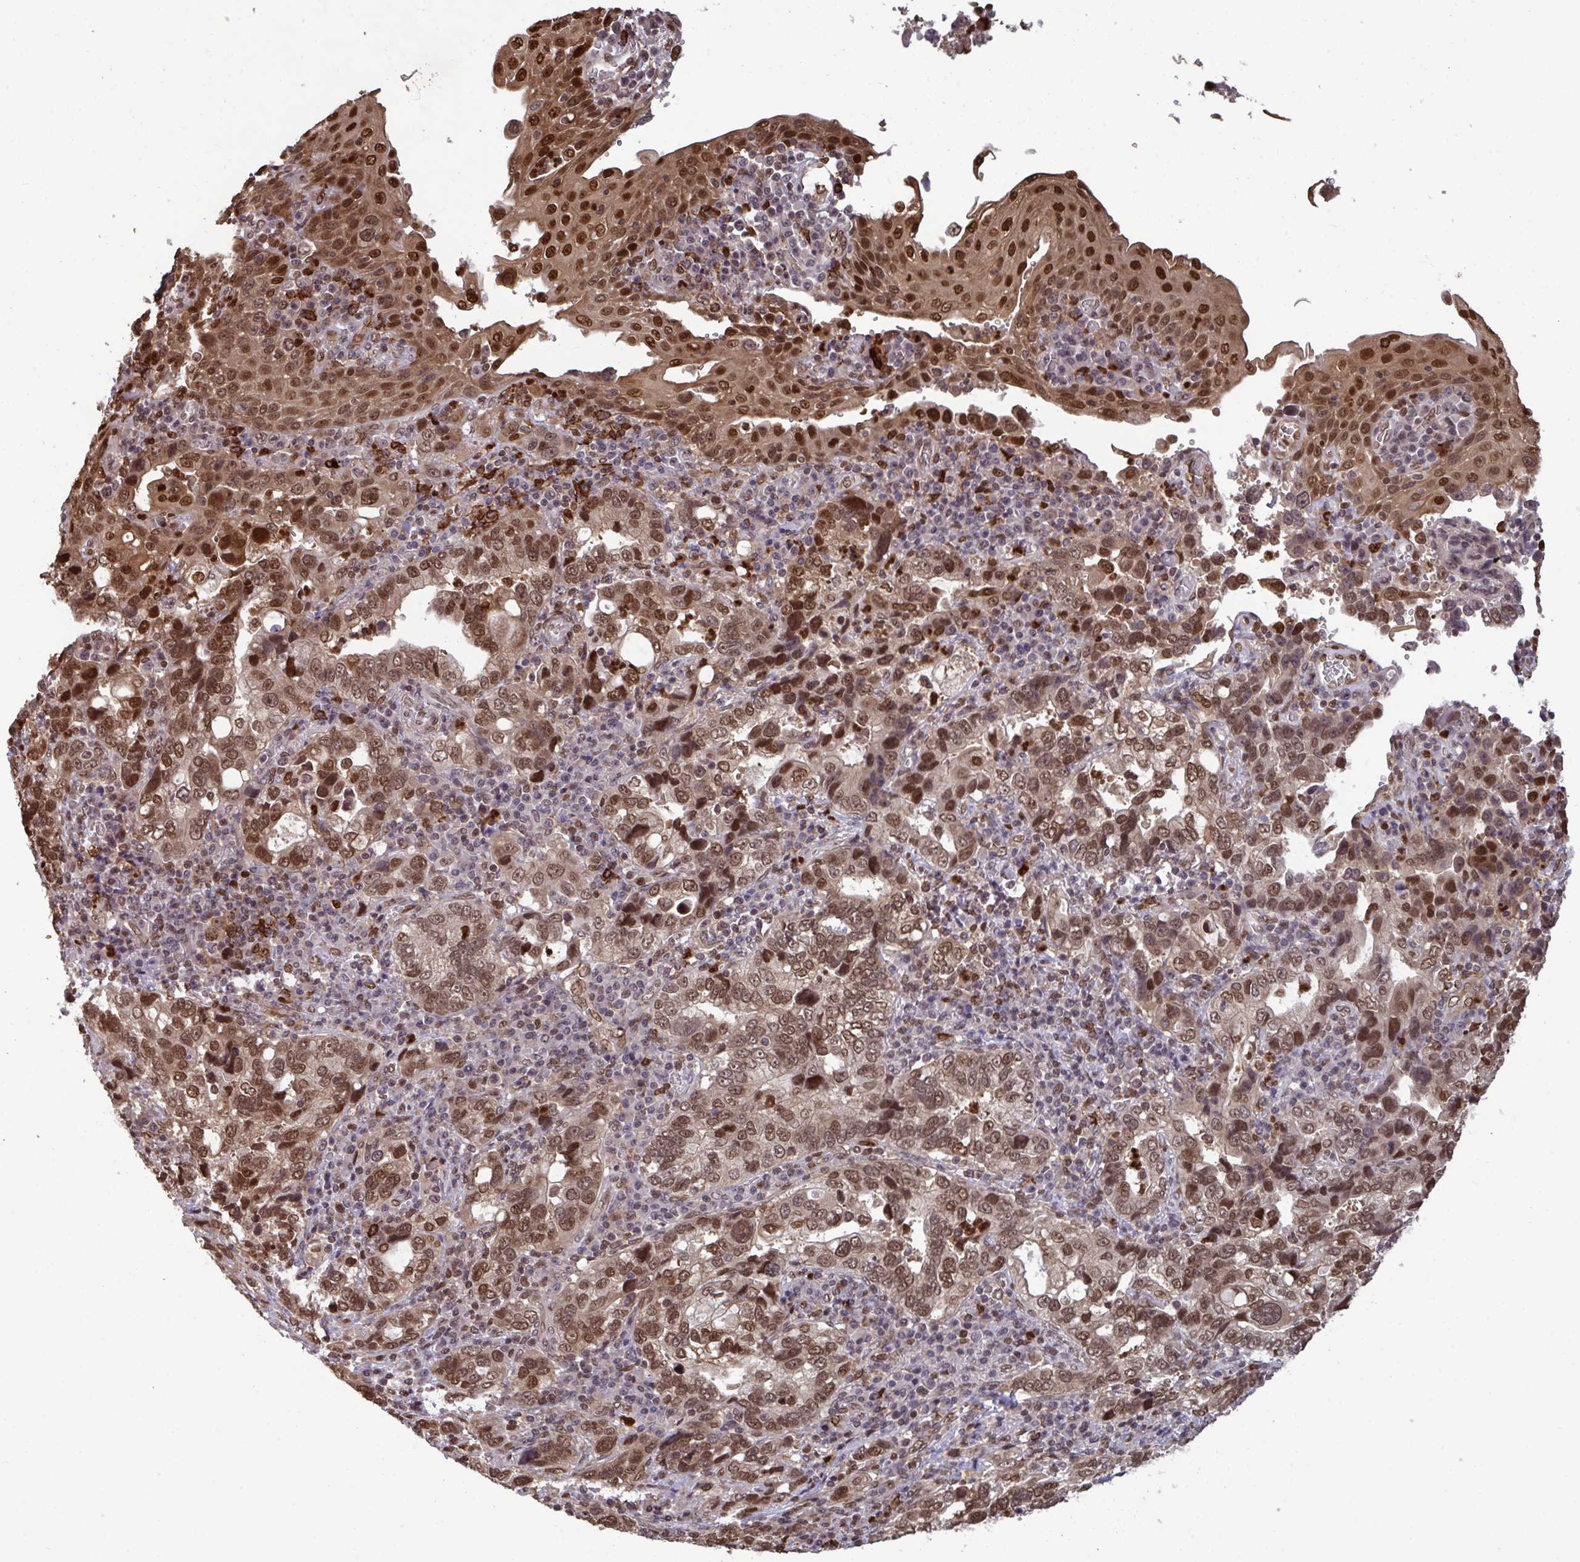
{"staining": {"intensity": "moderate", "quantity": ">75%", "location": "nuclear"}, "tissue": "stomach cancer", "cell_type": "Tumor cells", "image_type": "cancer", "snomed": [{"axis": "morphology", "description": "Adenocarcinoma, NOS"}, {"axis": "topography", "description": "Stomach, upper"}], "caption": "Immunohistochemistry (IHC) micrograph of neoplastic tissue: stomach cancer (adenocarcinoma) stained using immunohistochemistry exhibits medium levels of moderate protein expression localized specifically in the nuclear of tumor cells, appearing as a nuclear brown color.", "gene": "UXT", "patient": {"sex": "female", "age": 81}}